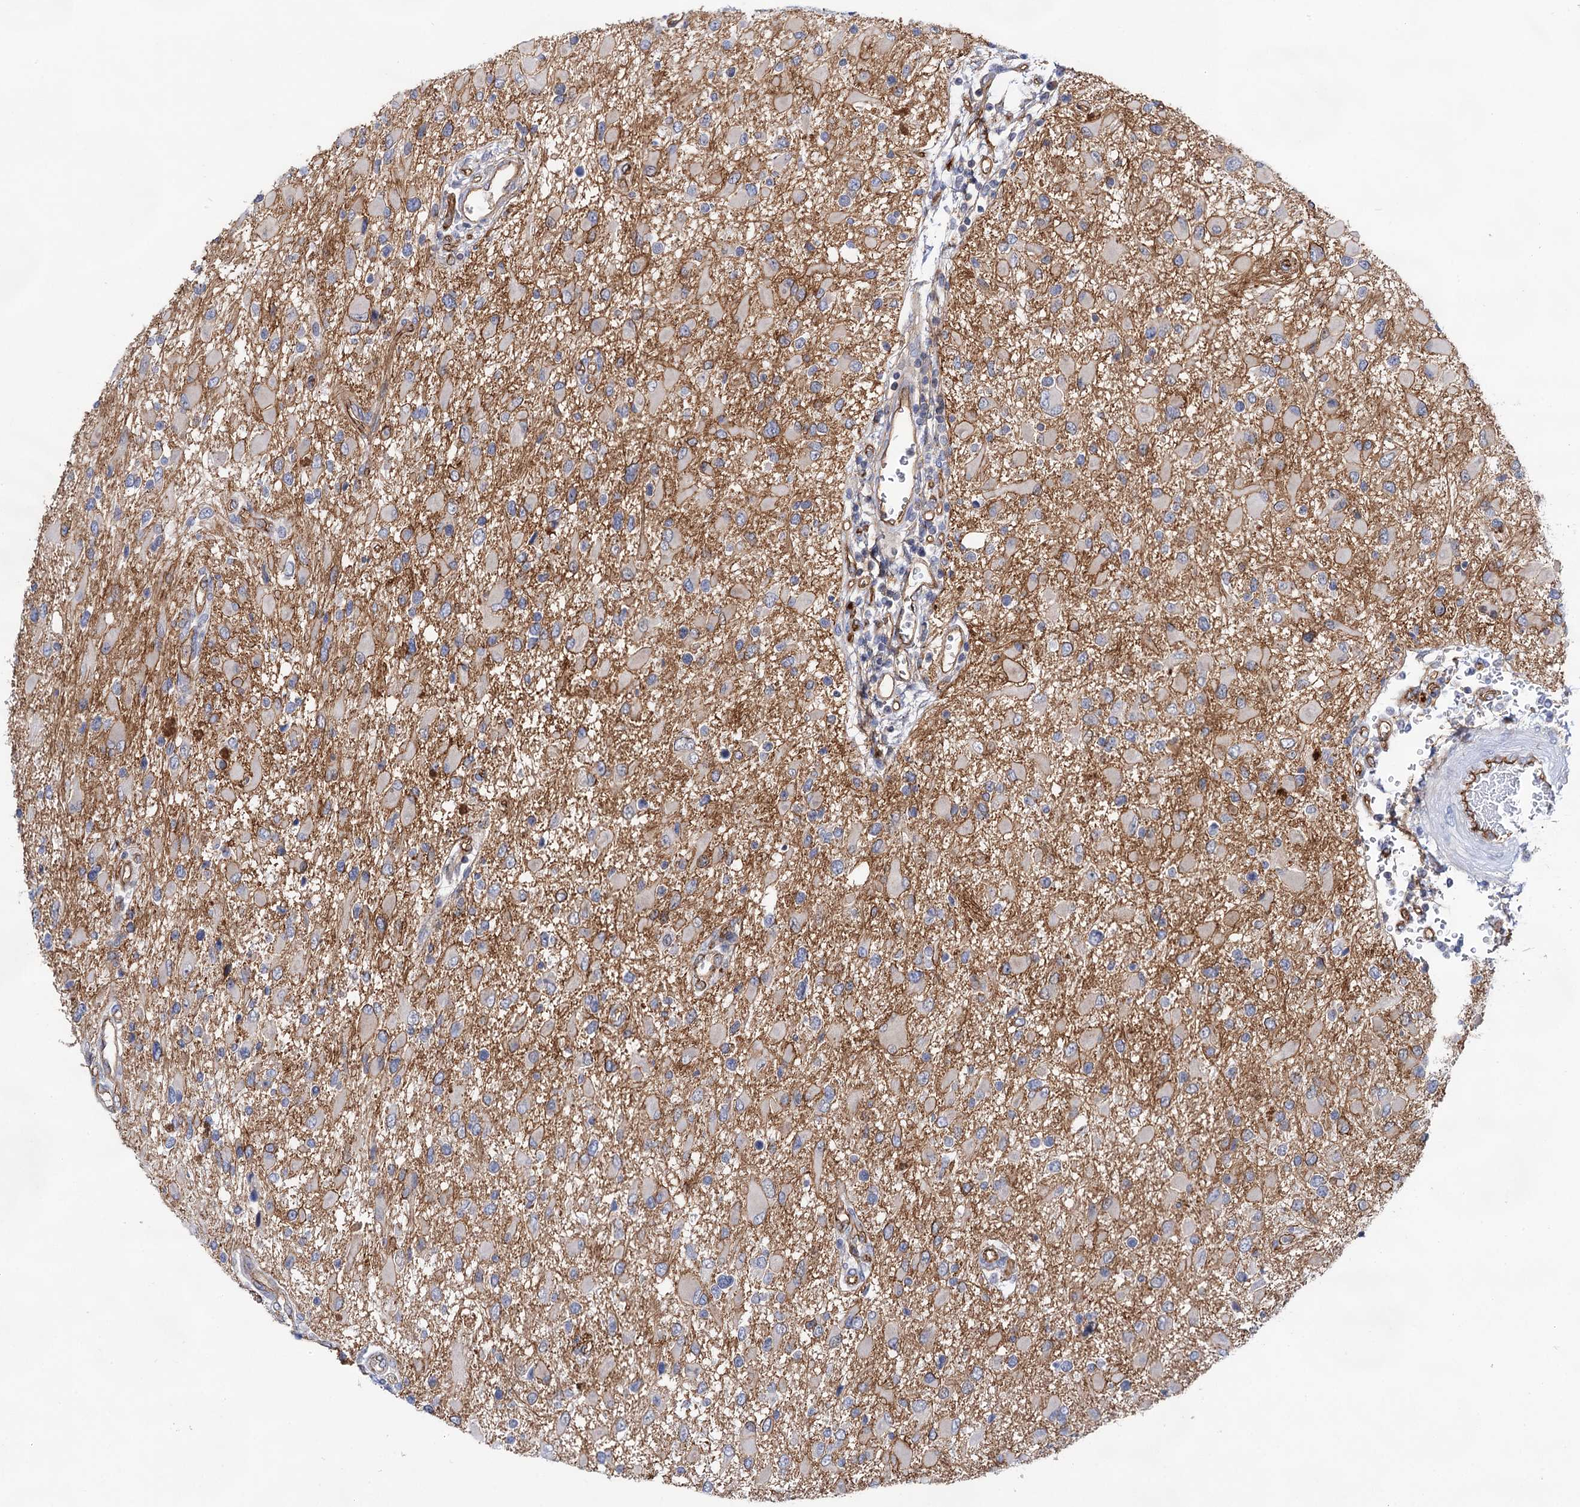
{"staining": {"intensity": "negative", "quantity": "none", "location": "none"}, "tissue": "glioma", "cell_type": "Tumor cells", "image_type": "cancer", "snomed": [{"axis": "morphology", "description": "Glioma, malignant, High grade"}, {"axis": "topography", "description": "Brain"}], "caption": "A histopathology image of malignant glioma (high-grade) stained for a protein exhibits no brown staining in tumor cells.", "gene": "ABLIM1", "patient": {"sex": "male", "age": 53}}